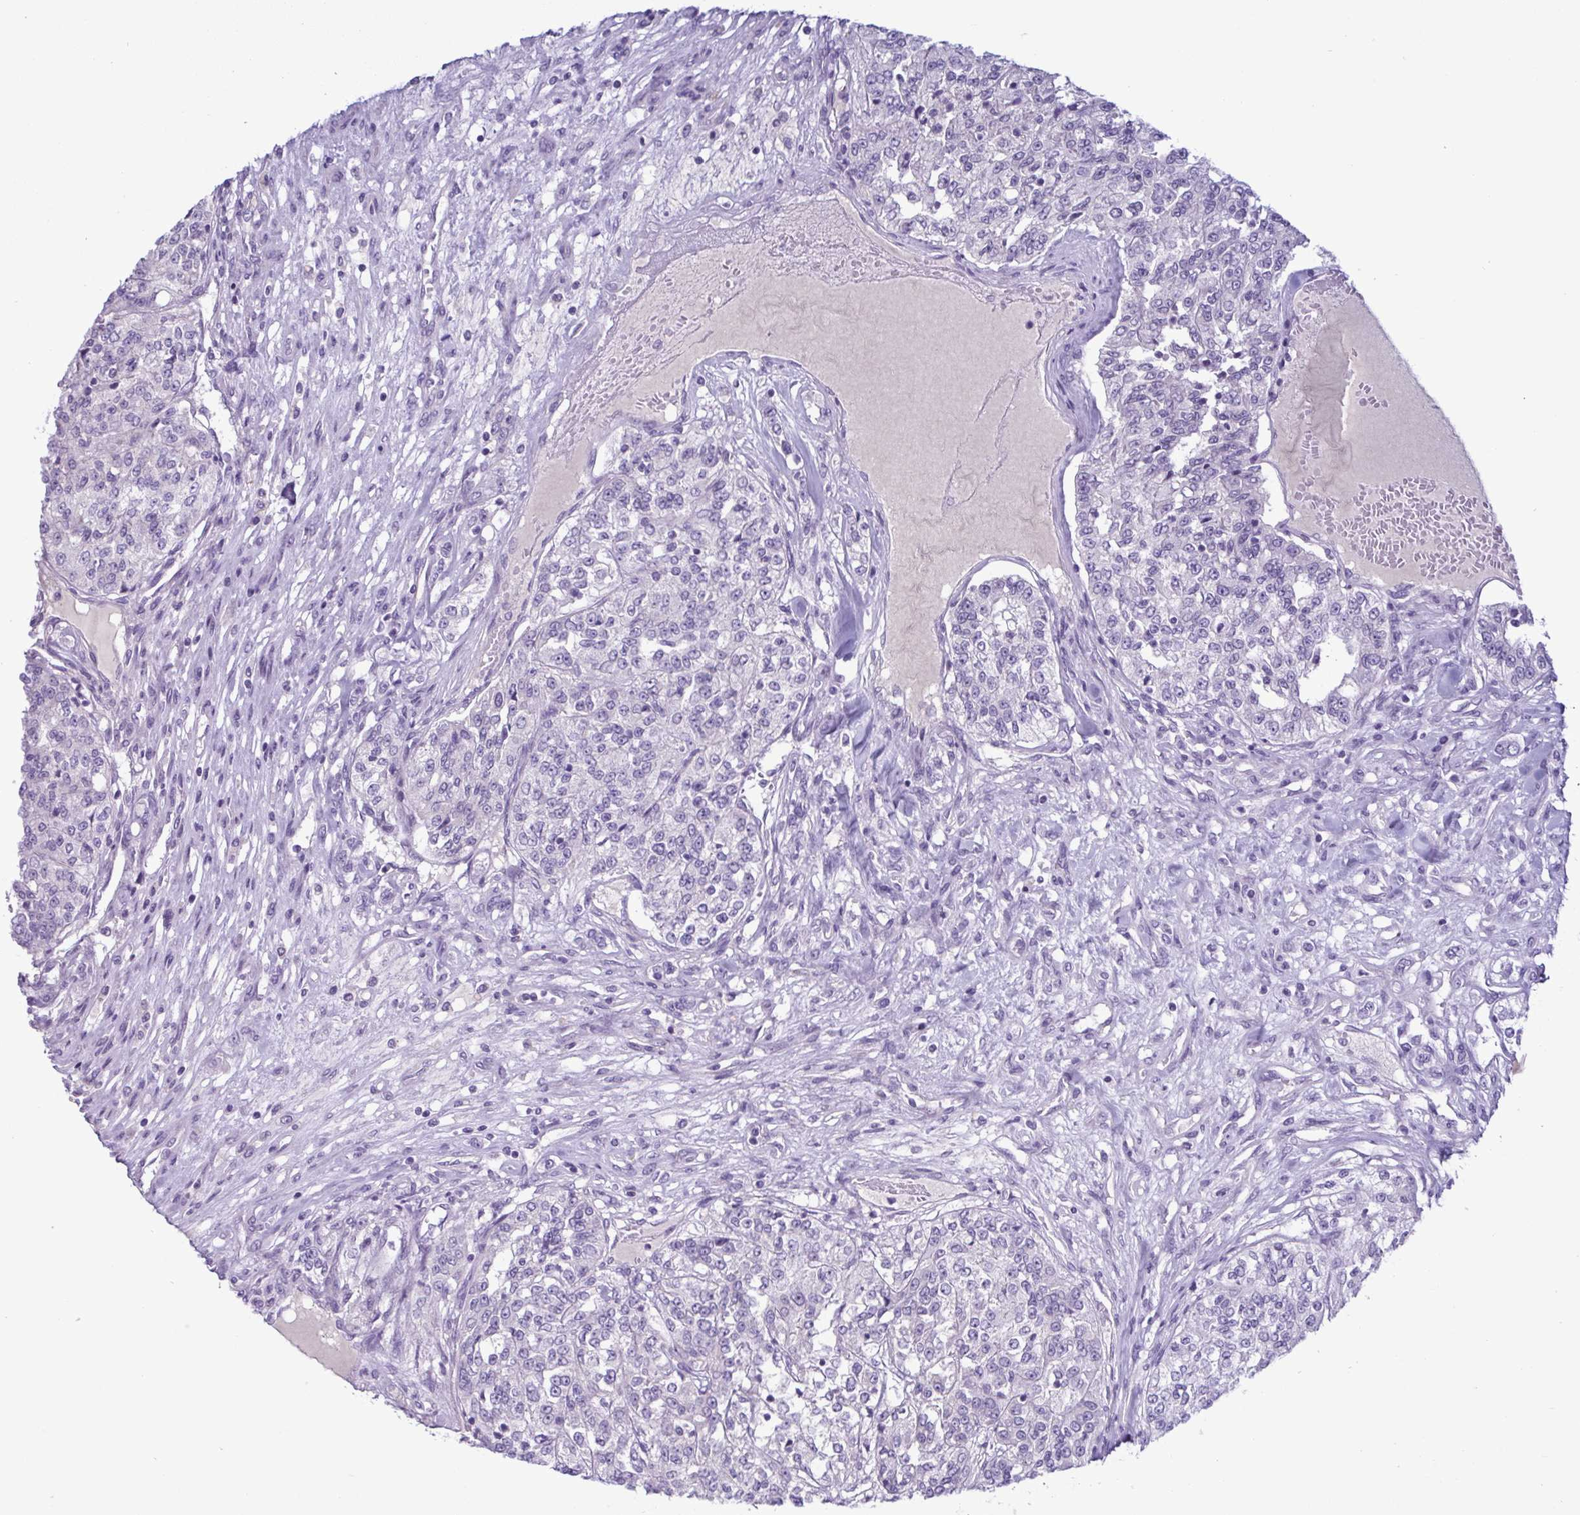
{"staining": {"intensity": "negative", "quantity": "none", "location": "none"}, "tissue": "renal cancer", "cell_type": "Tumor cells", "image_type": "cancer", "snomed": [{"axis": "morphology", "description": "Adenocarcinoma, NOS"}, {"axis": "topography", "description": "Kidney"}], "caption": "A high-resolution photomicrograph shows IHC staining of renal adenocarcinoma, which exhibits no significant positivity in tumor cells.", "gene": "INAFM1", "patient": {"sex": "female", "age": 63}}